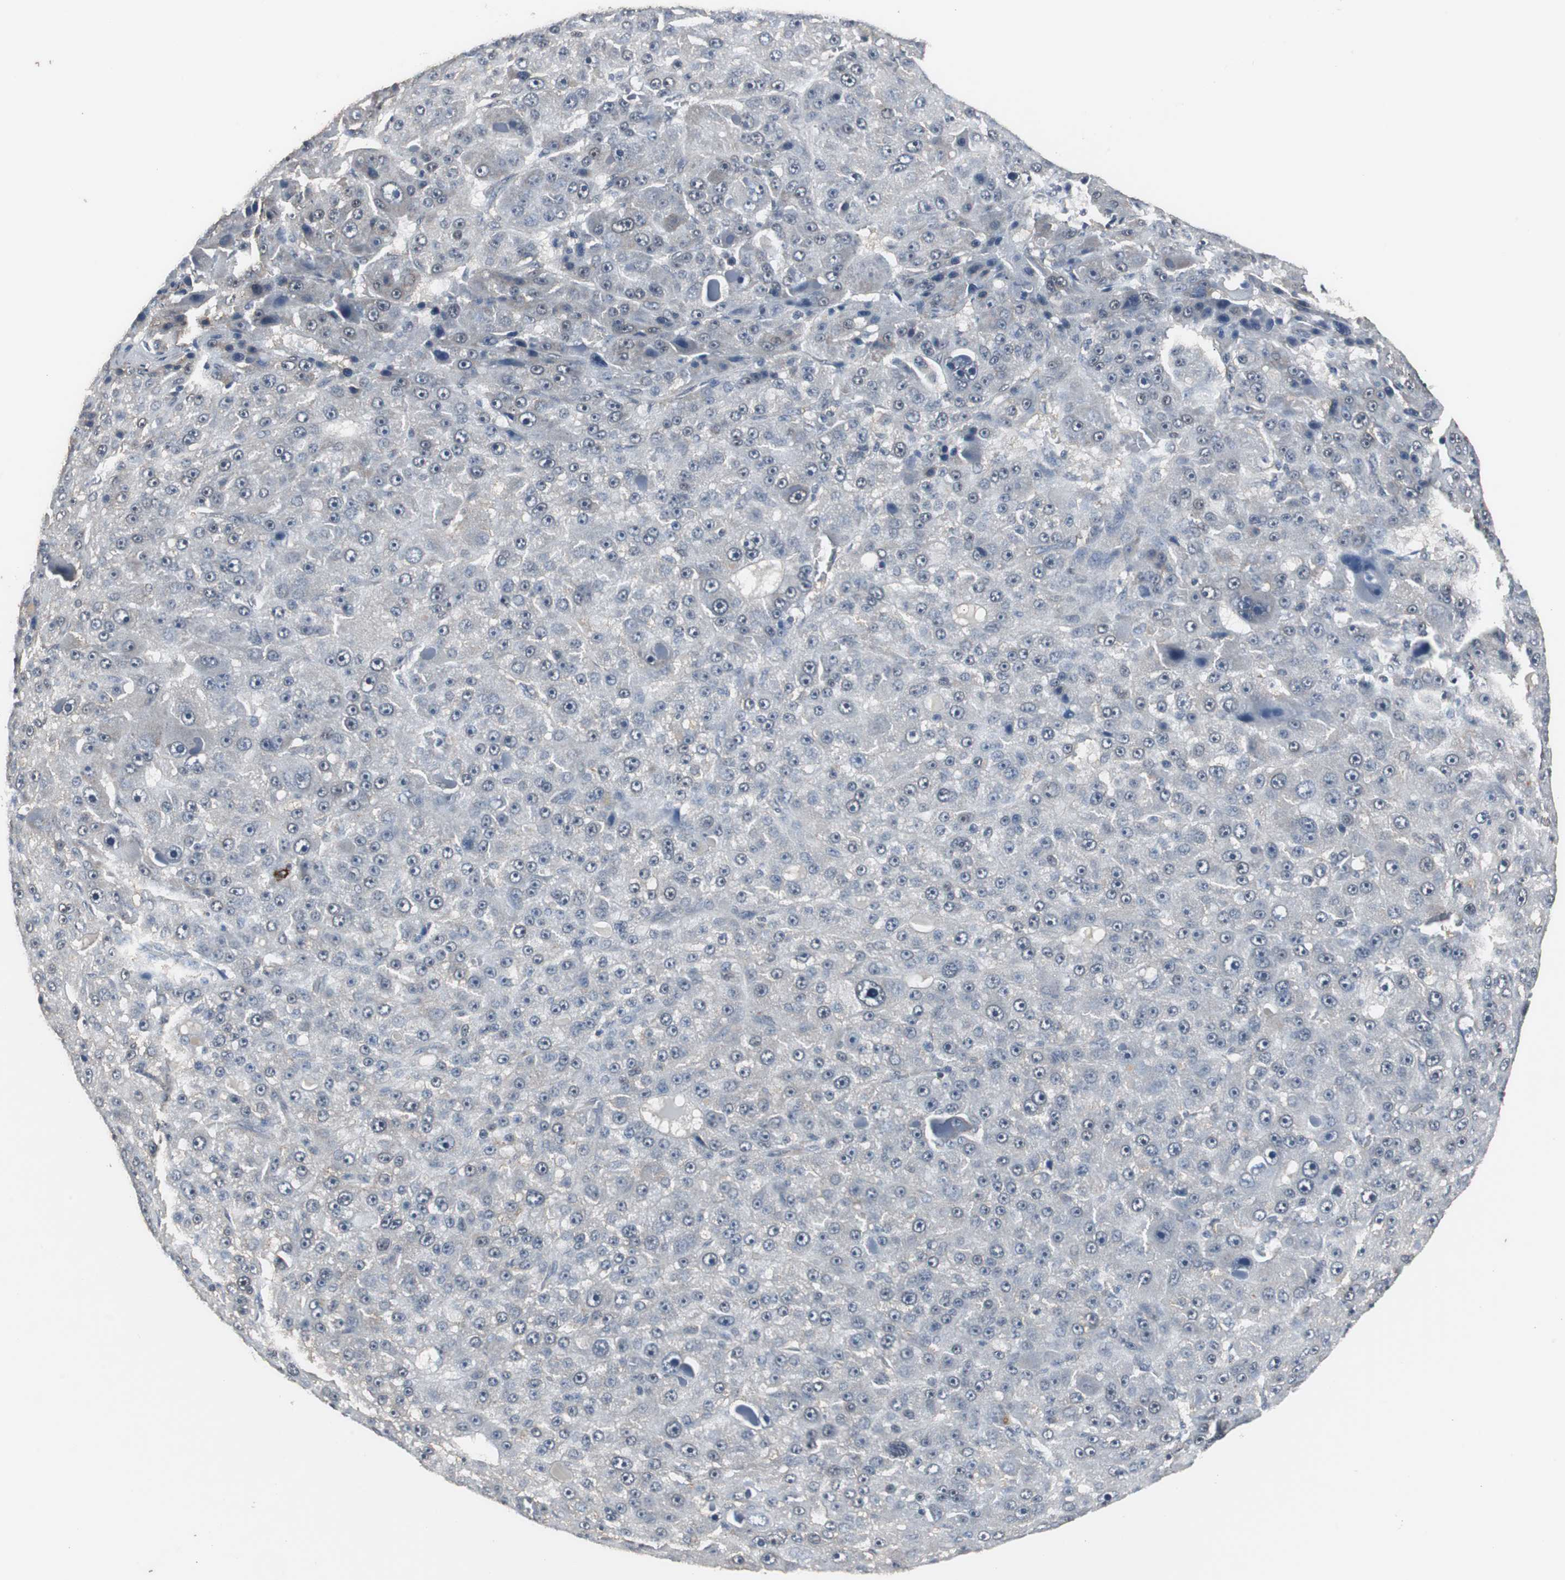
{"staining": {"intensity": "negative", "quantity": "none", "location": "none"}, "tissue": "liver cancer", "cell_type": "Tumor cells", "image_type": "cancer", "snomed": [{"axis": "morphology", "description": "Carcinoma, Hepatocellular, NOS"}, {"axis": "topography", "description": "Liver"}], "caption": "IHC micrograph of neoplastic tissue: human liver hepatocellular carcinoma stained with DAB displays no significant protein positivity in tumor cells.", "gene": "ZHX2", "patient": {"sex": "male", "age": 76}}